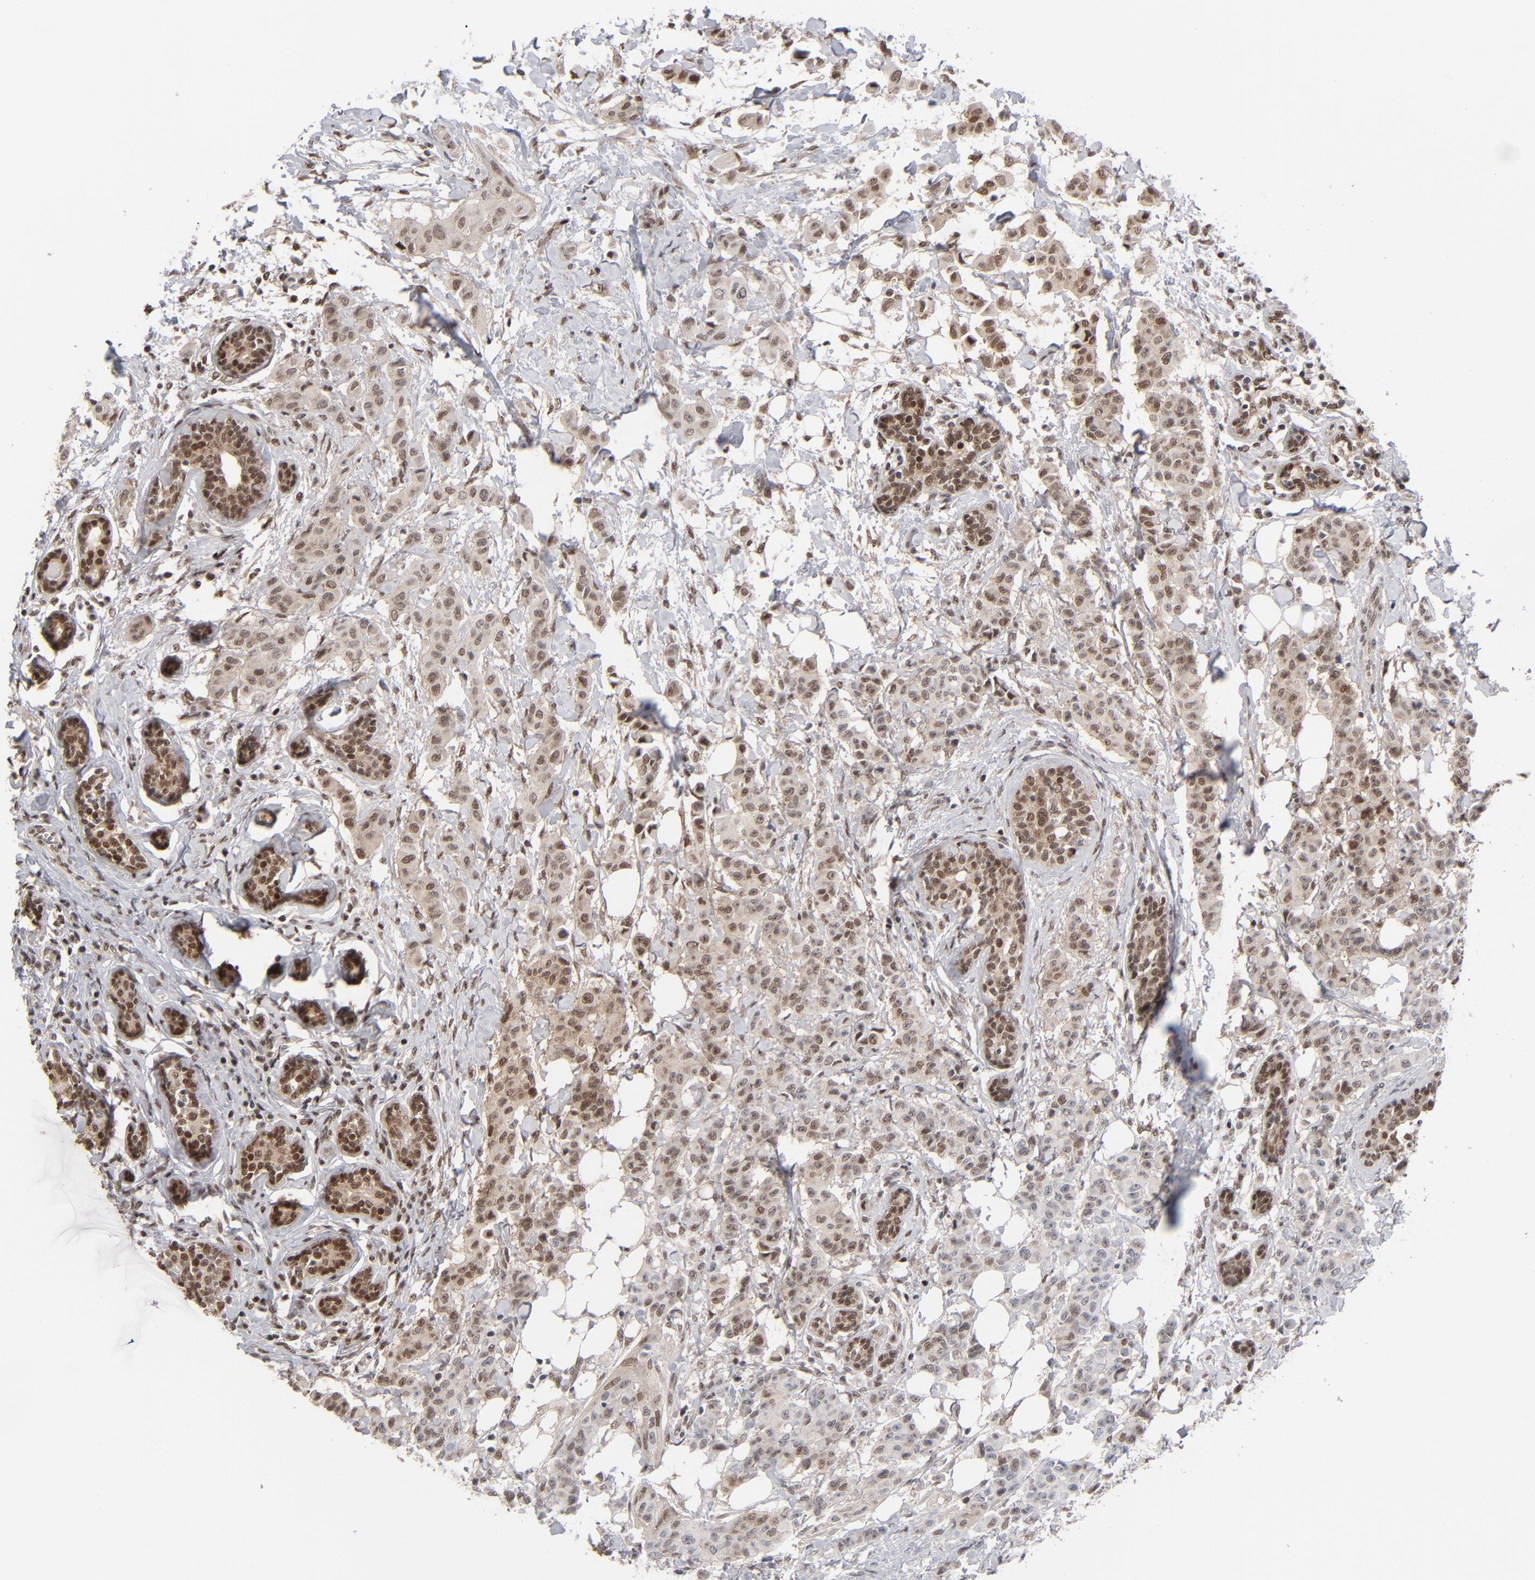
{"staining": {"intensity": "moderate", "quantity": ">75%", "location": "cytoplasmic/membranous,nuclear"}, "tissue": "breast cancer", "cell_type": "Tumor cells", "image_type": "cancer", "snomed": [{"axis": "morphology", "description": "Duct carcinoma"}, {"axis": "topography", "description": "Breast"}], "caption": "Tumor cells reveal moderate cytoplasmic/membranous and nuclear staining in about >75% of cells in invasive ductal carcinoma (breast).", "gene": "IRF9", "patient": {"sex": "female", "age": 40}}